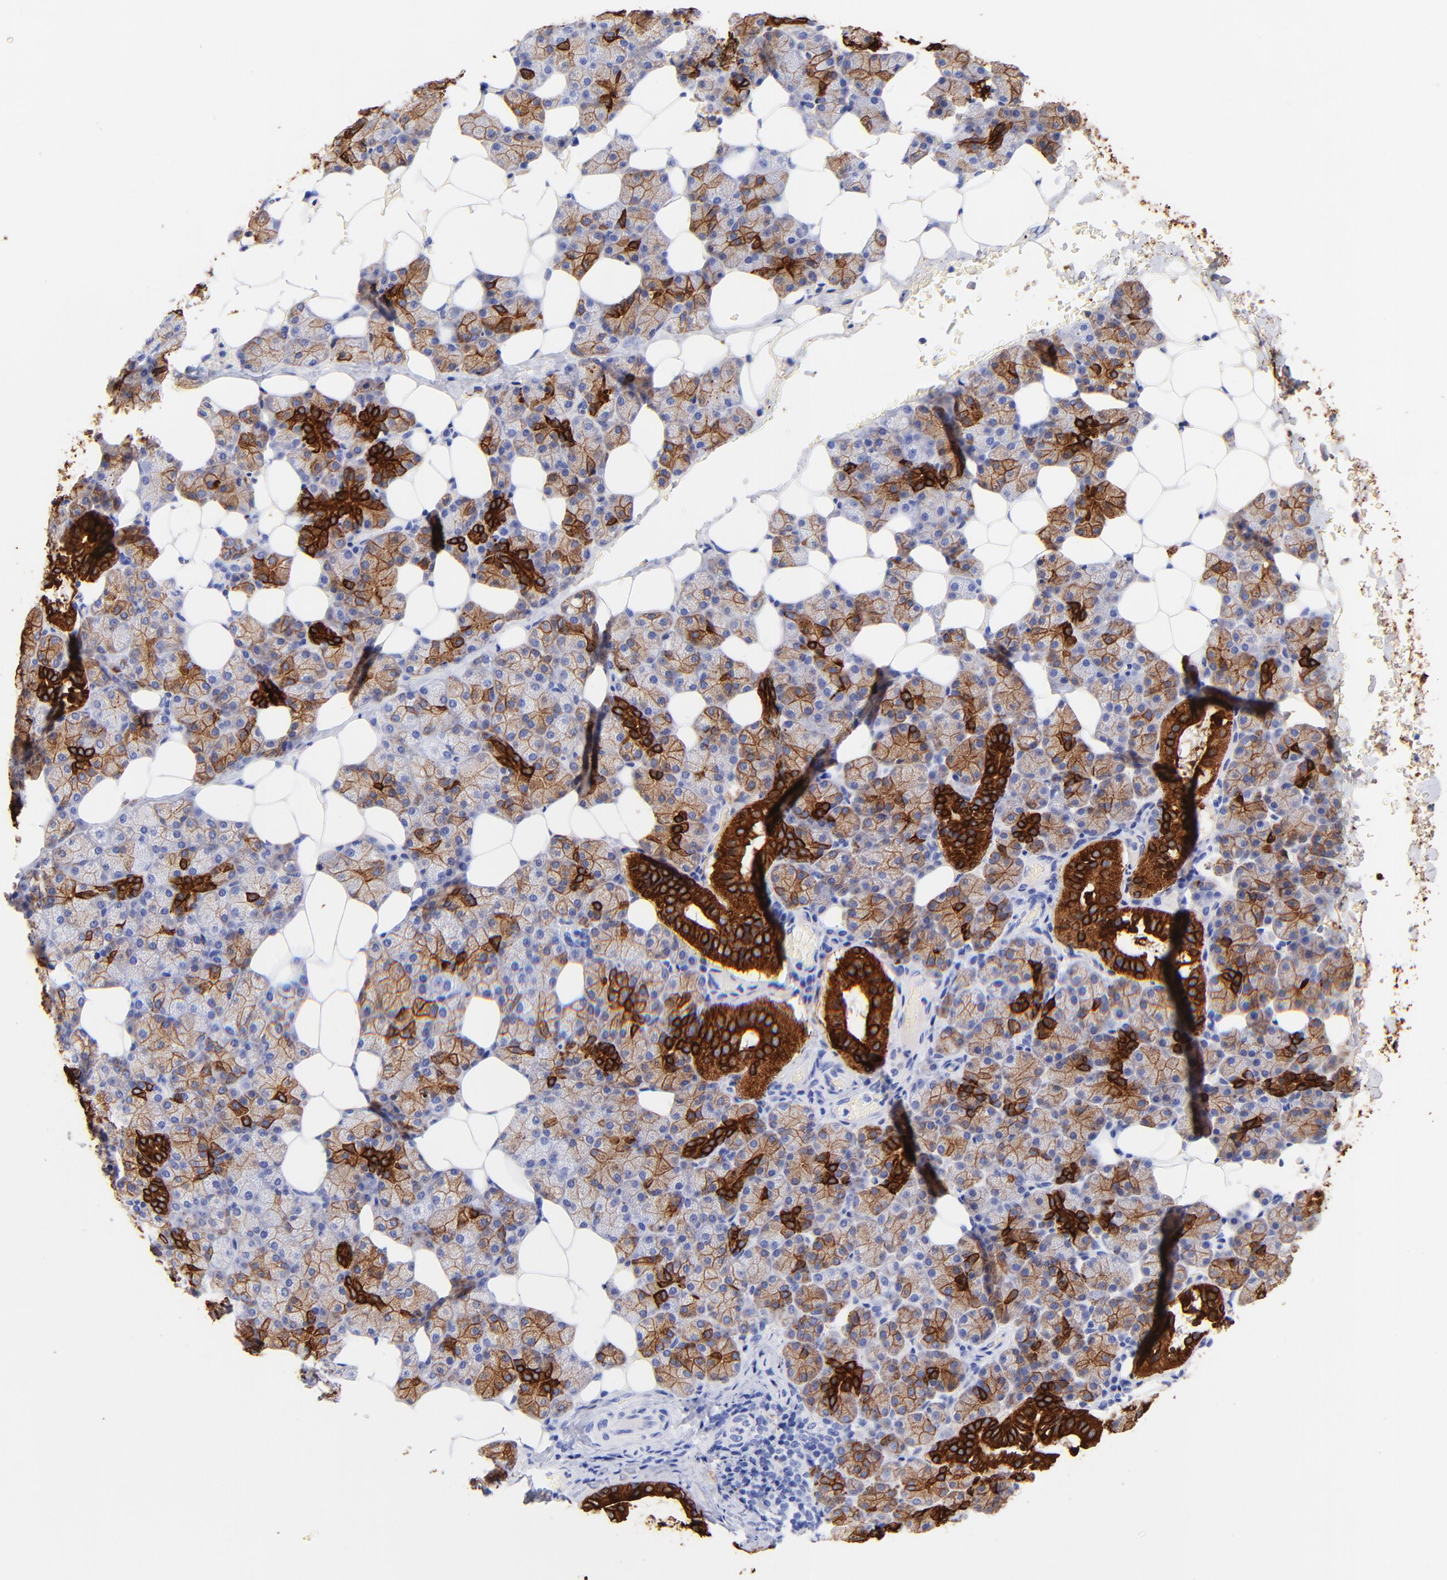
{"staining": {"intensity": "strong", "quantity": ">75%", "location": "cytoplasmic/membranous"}, "tissue": "salivary gland", "cell_type": "Glandular cells", "image_type": "normal", "snomed": [{"axis": "morphology", "description": "Normal tissue, NOS"}, {"axis": "topography", "description": "Lymph node"}, {"axis": "topography", "description": "Salivary gland"}], "caption": "A high amount of strong cytoplasmic/membranous expression is seen in about >75% of glandular cells in unremarkable salivary gland. (DAB = brown stain, brightfield microscopy at high magnification).", "gene": "KRT19", "patient": {"sex": "male", "age": 8}}